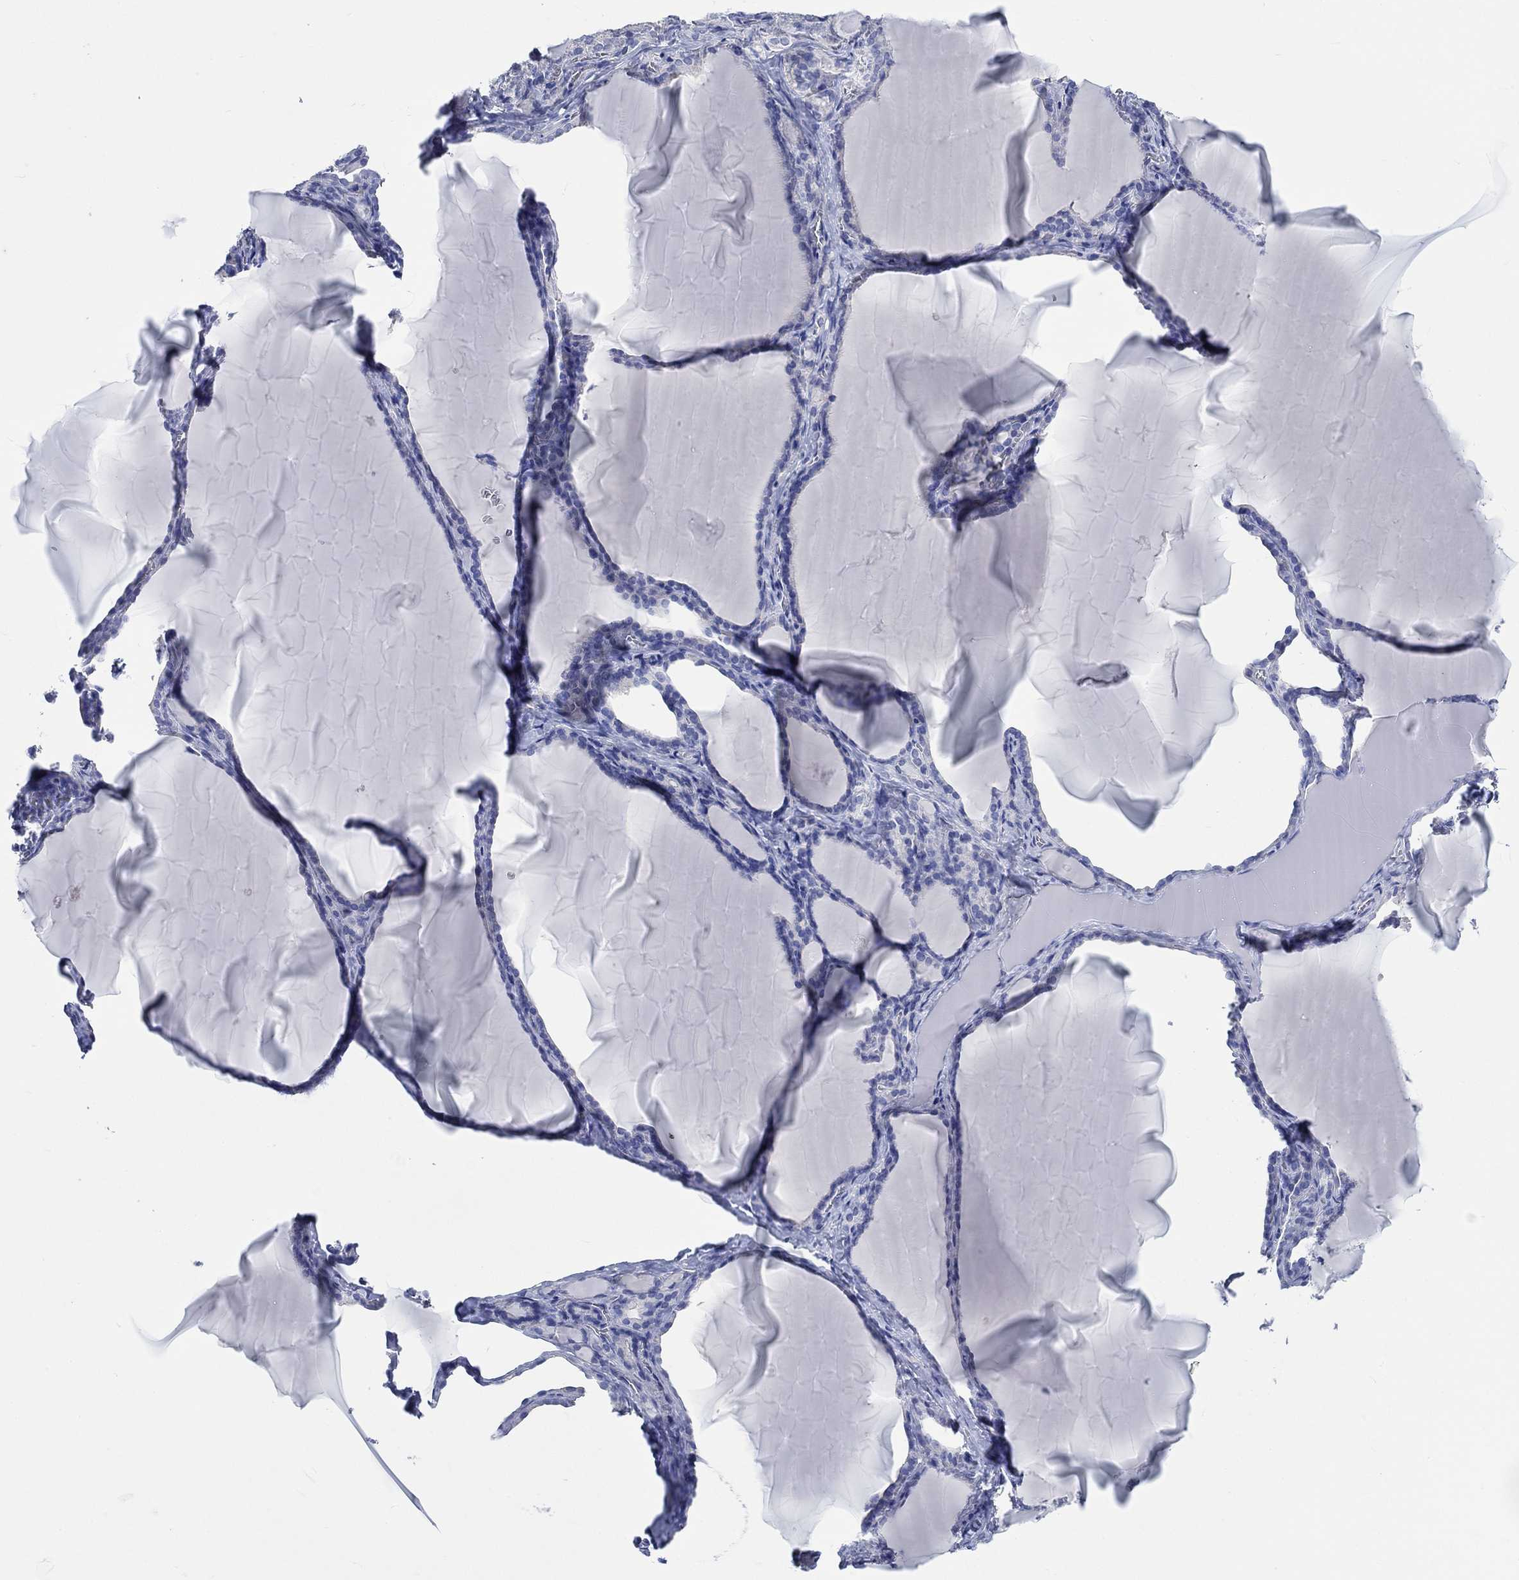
{"staining": {"intensity": "negative", "quantity": "none", "location": "none"}, "tissue": "thyroid gland", "cell_type": "Glandular cells", "image_type": "normal", "snomed": [{"axis": "morphology", "description": "Normal tissue, NOS"}, {"axis": "morphology", "description": "Hyperplasia, NOS"}, {"axis": "topography", "description": "Thyroid gland"}], "caption": "Thyroid gland stained for a protein using IHC exhibits no expression glandular cells.", "gene": "KCNA1", "patient": {"sex": "female", "age": 27}}